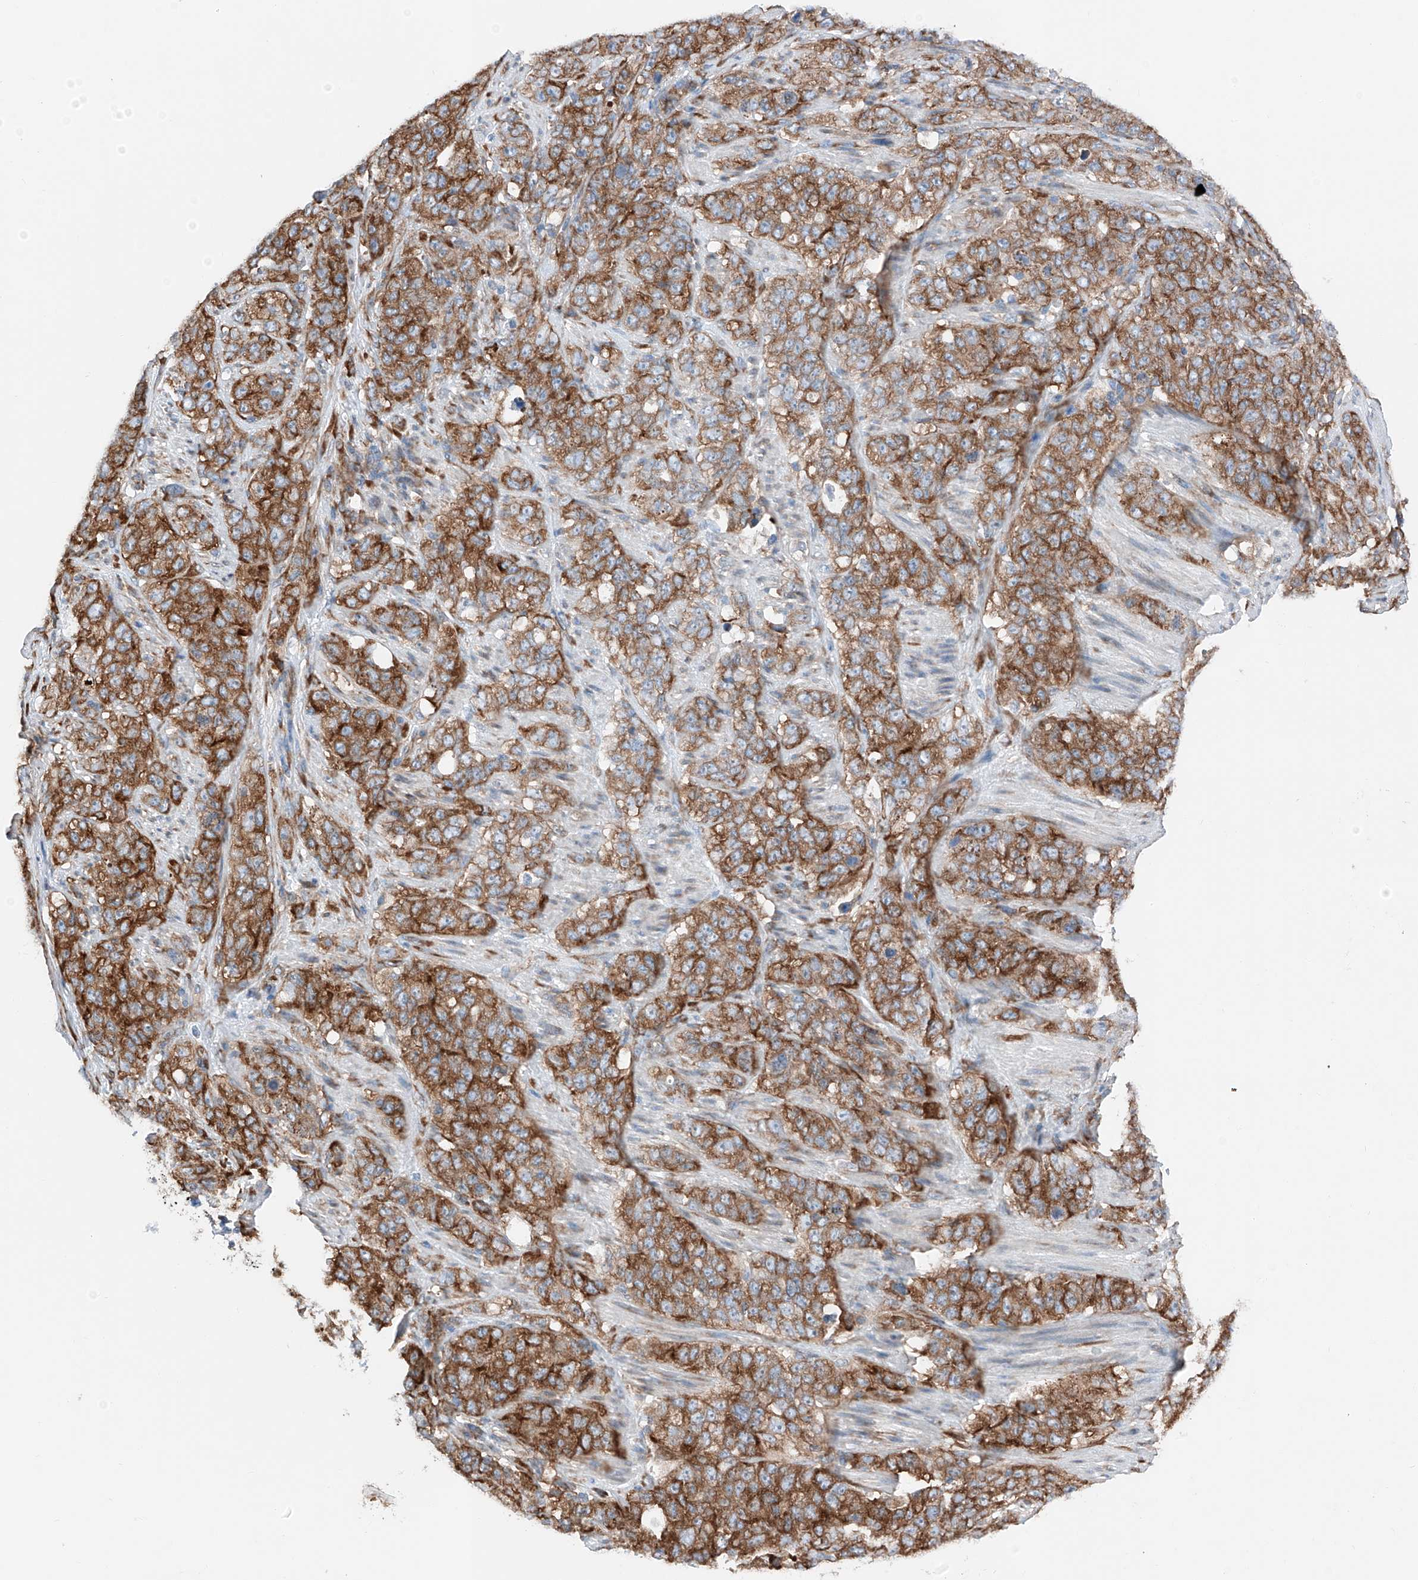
{"staining": {"intensity": "moderate", "quantity": ">75%", "location": "cytoplasmic/membranous"}, "tissue": "stomach cancer", "cell_type": "Tumor cells", "image_type": "cancer", "snomed": [{"axis": "morphology", "description": "Adenocarcinoma, NOS"}, {"axis": "topography", "description": "Stomach"}], "caption": "This is an image of IHC staining of stomach cancer, which shows moderate staining in the cytoplasmic/membranous of tumor cells.", "gene": "CRELD1", "patient": {"sex": "male", "age": 48}}